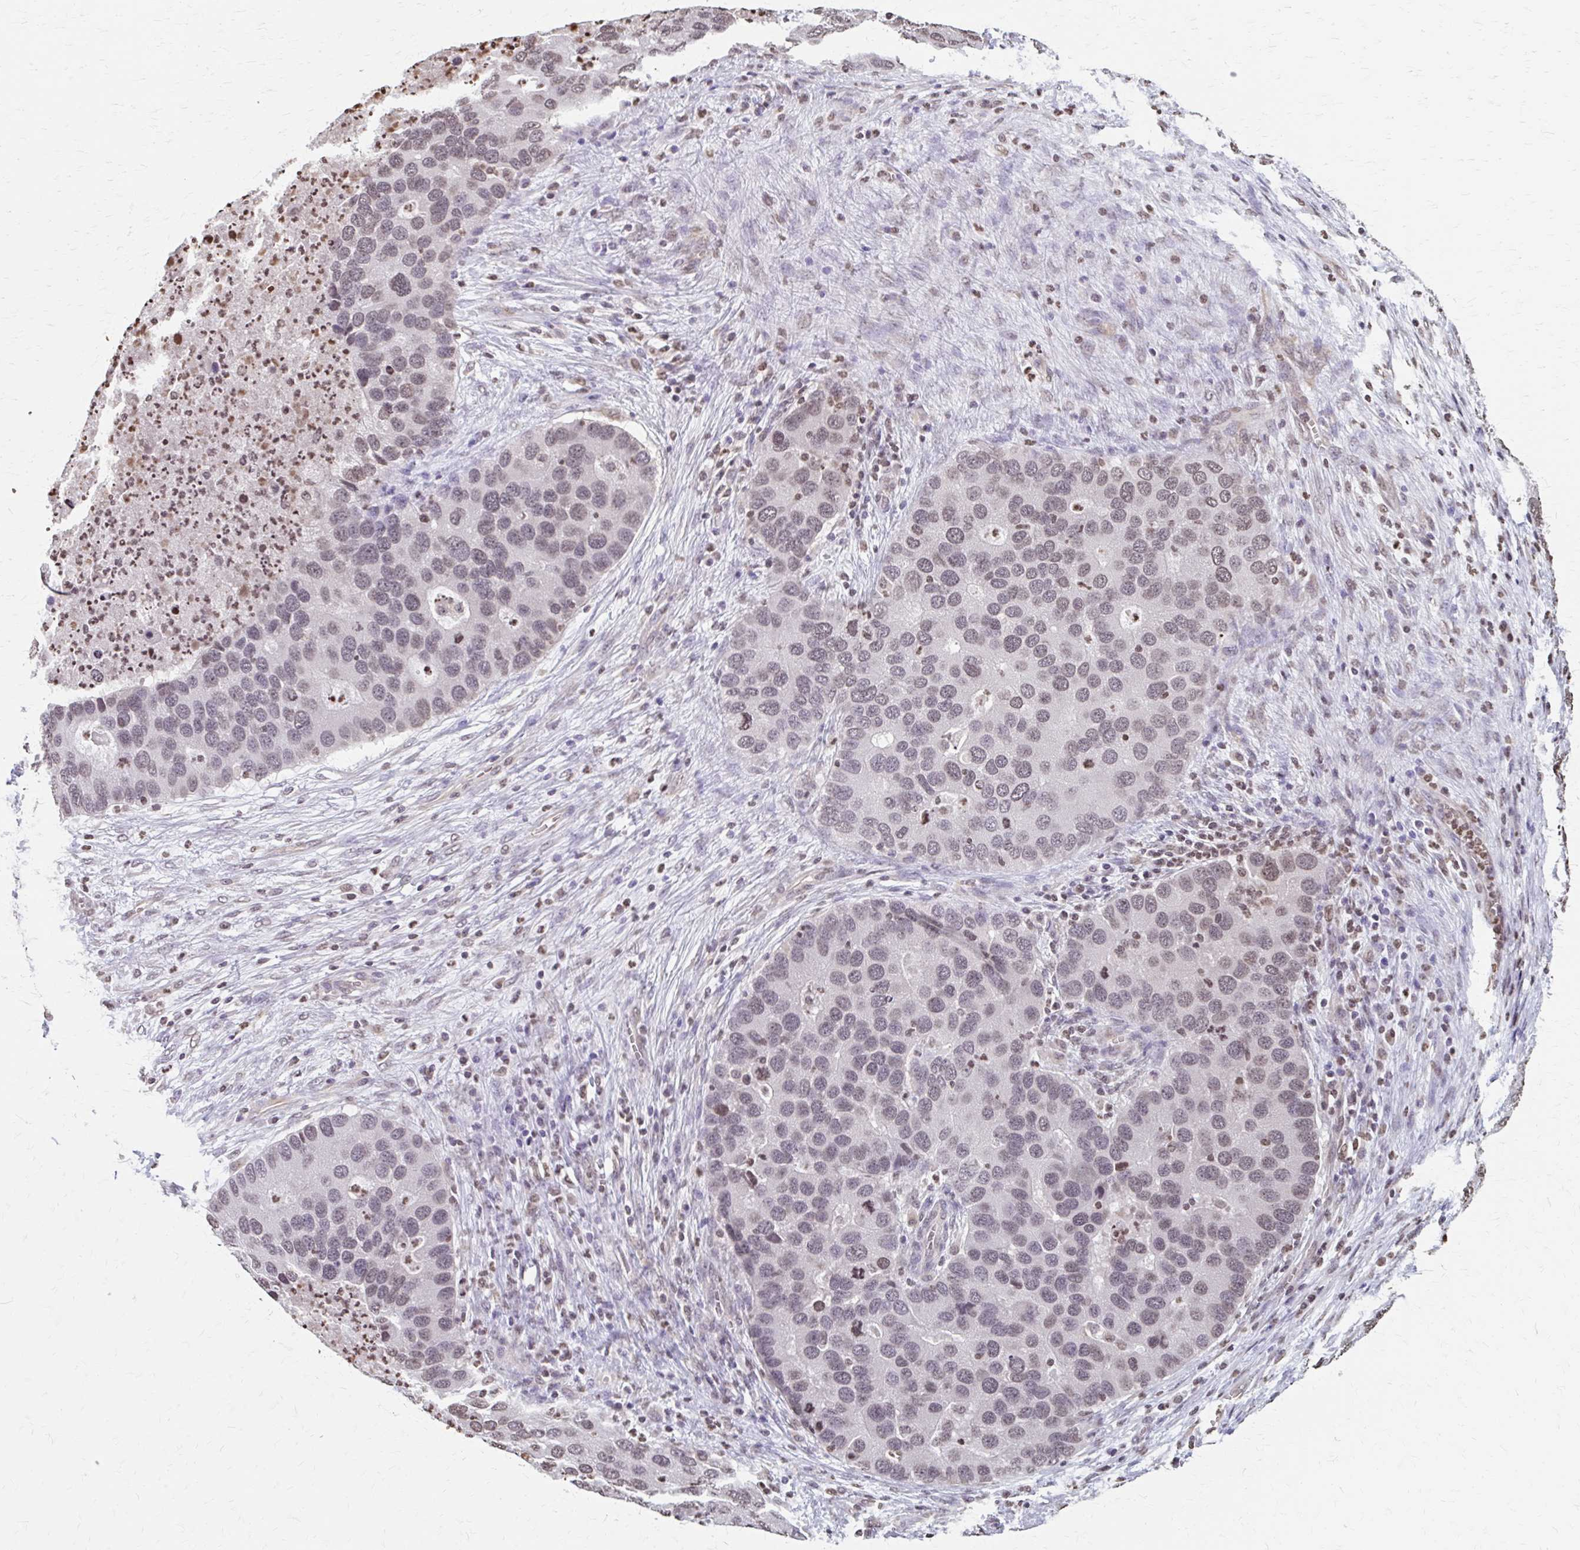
{"staining": {"intensity": "weak", "quantity": "25%-75%", "location": "nuclear"}, "tissue": "lung cancer", "cell_type": "Tumor cells", "image_type": "cancer", "snomed": [{"axis": "morphology", "description": "Aneuploidy"}, {"axis": "morphology", "description": "Adenocarcinoma, NOS"}, {"axis": "topography", "description": "Lymph node"}, {"axis": "topography", "description": "Lung"}], "caption": "The image displays staining of lung adenocarcinoma, revealing weak nuclear protein positivity (brown color) within tumor cells.", "gene": "ORC3", "patient": {"sex": "female", "age": 74}}